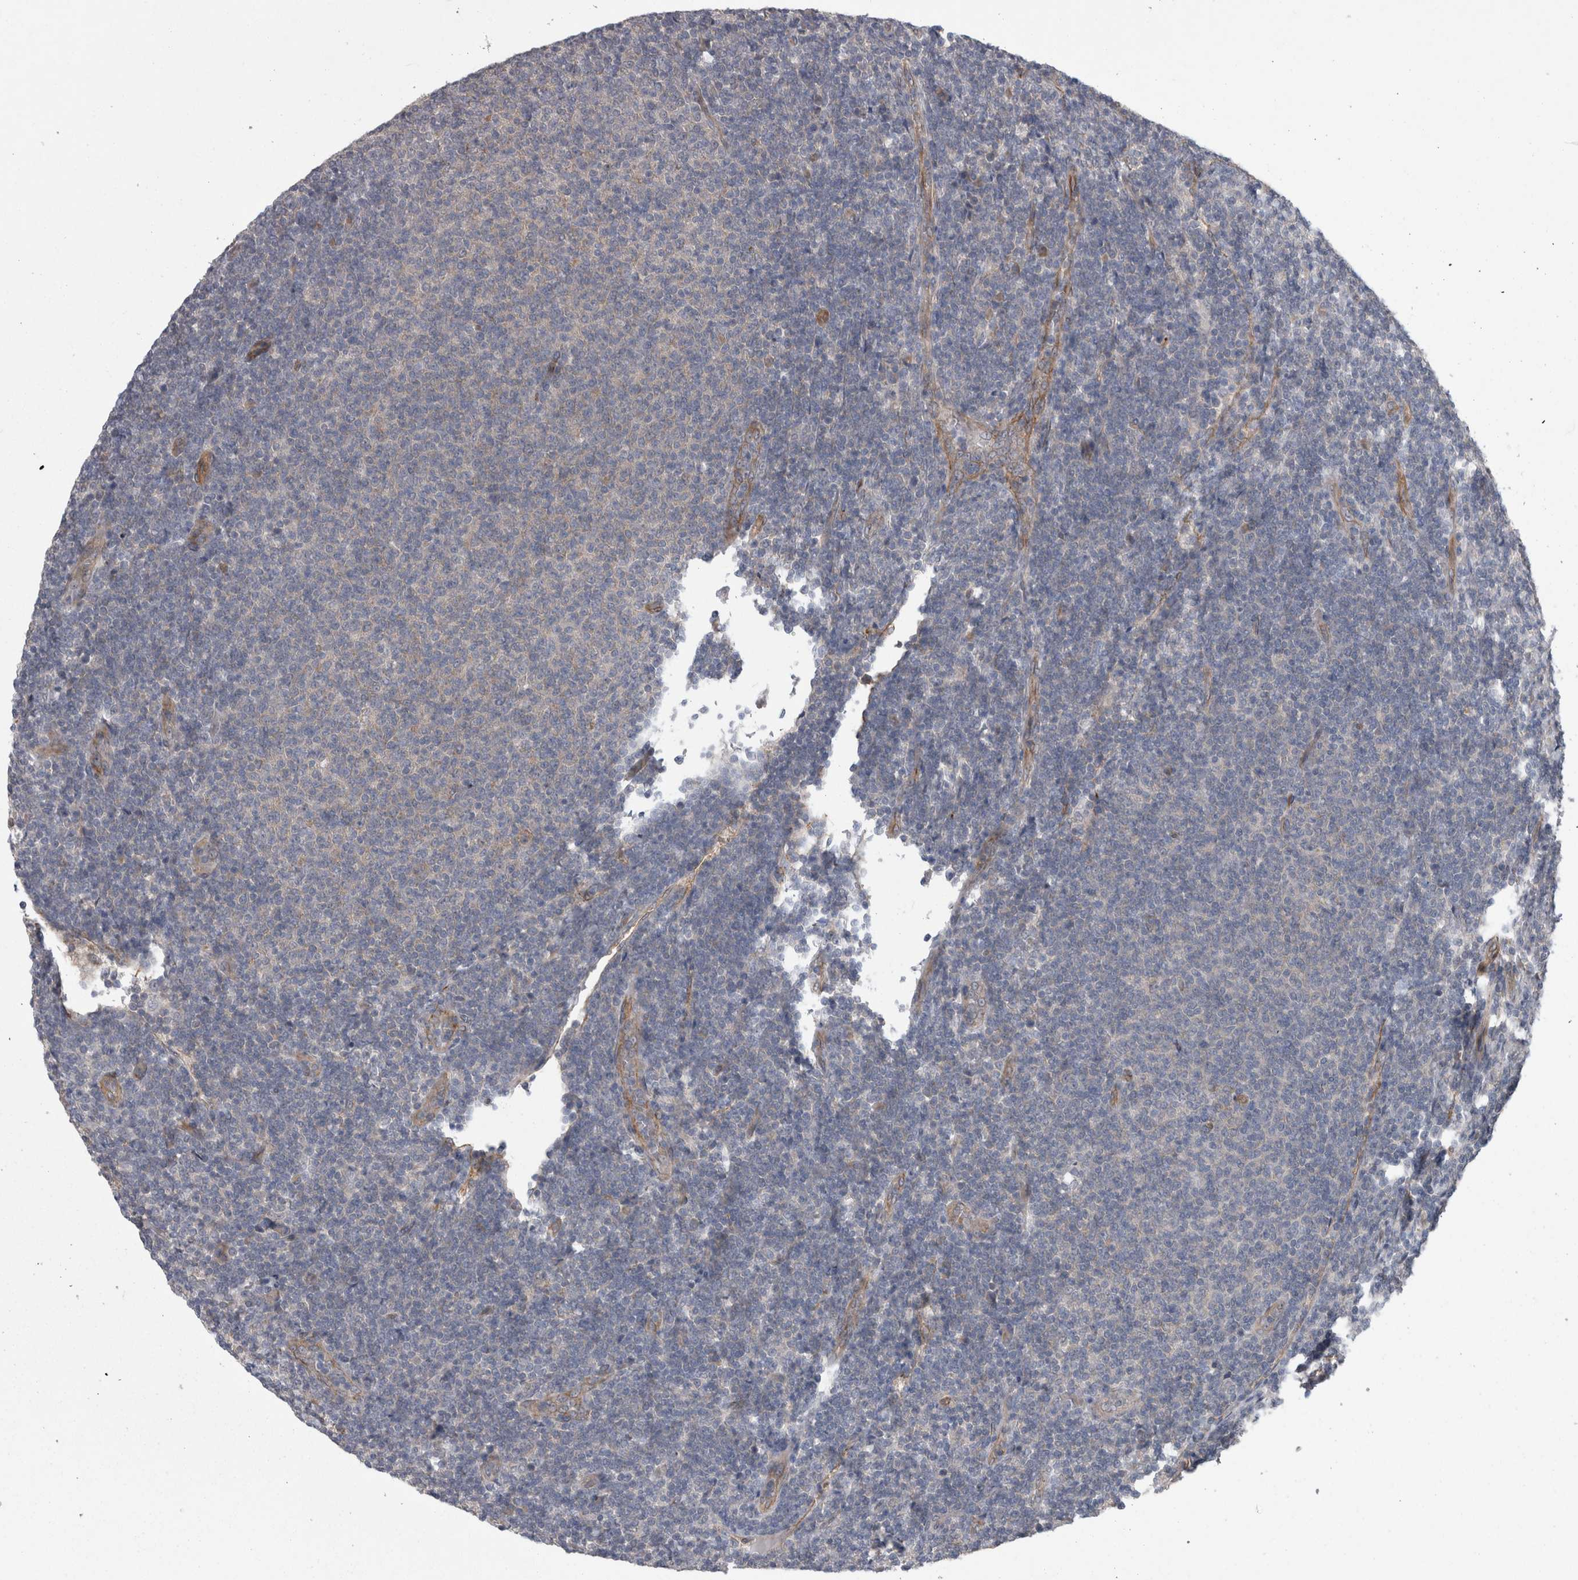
{"staining": {"intensity": "negative", "quantity": "none", "location": "none"}, "tissue": "lymphoma", "cell_type": "Tumor cells", "image_type": "cancer", "snomed": [{"axis": "morphology", "description": "Malignant lymphoma, non-Hodgkin's type, Low grade"}, {"axis": "topography", "description": "Lymph node"}], "caption": "Immunohistochemistry (IHC) image of malignant lymphoma, non-Hodgkin's type (low-grade) stained for a protein (brown), which shows no staining in tumor cells.", "gene": "DDX6", "patient": {"sex": "male", "age": 66}}